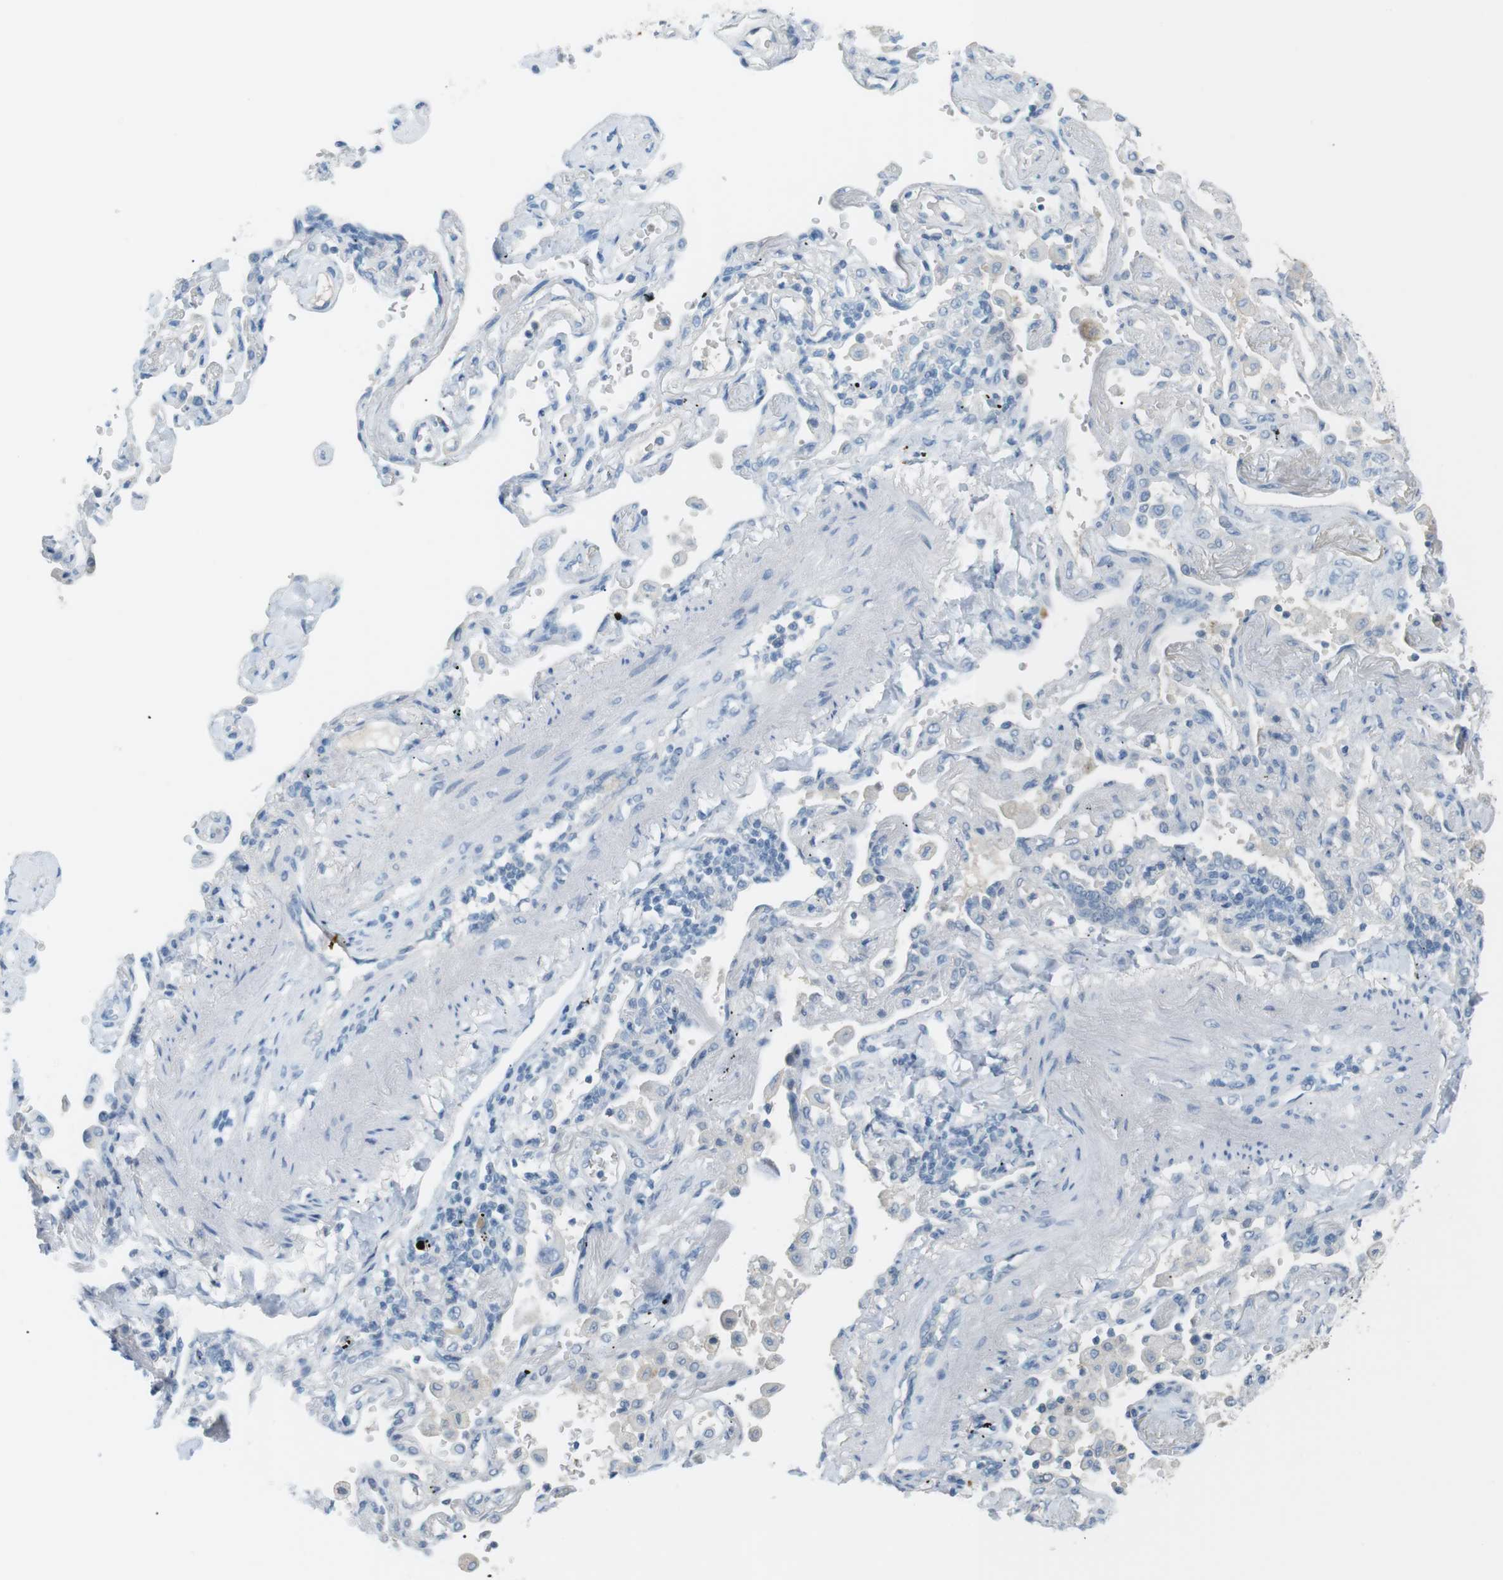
{"staining": {"intensity": "negative", "quantity": "none", "location": "none"}, "tissue": "lung cancer", "cell_type": "Tumor cells", "image_type": "cancer", "snomed": [{"axis": "morphology", "description": "Adenocarcinoma, NOS"}, {"axis": "topography", "description": "Lung"}], "caption": "IHC of adenocarcinoma (lung) shows no positivity in tumor cells.", "gene": "AZGP1", "patient": {"sex": "female", "age": 65}}